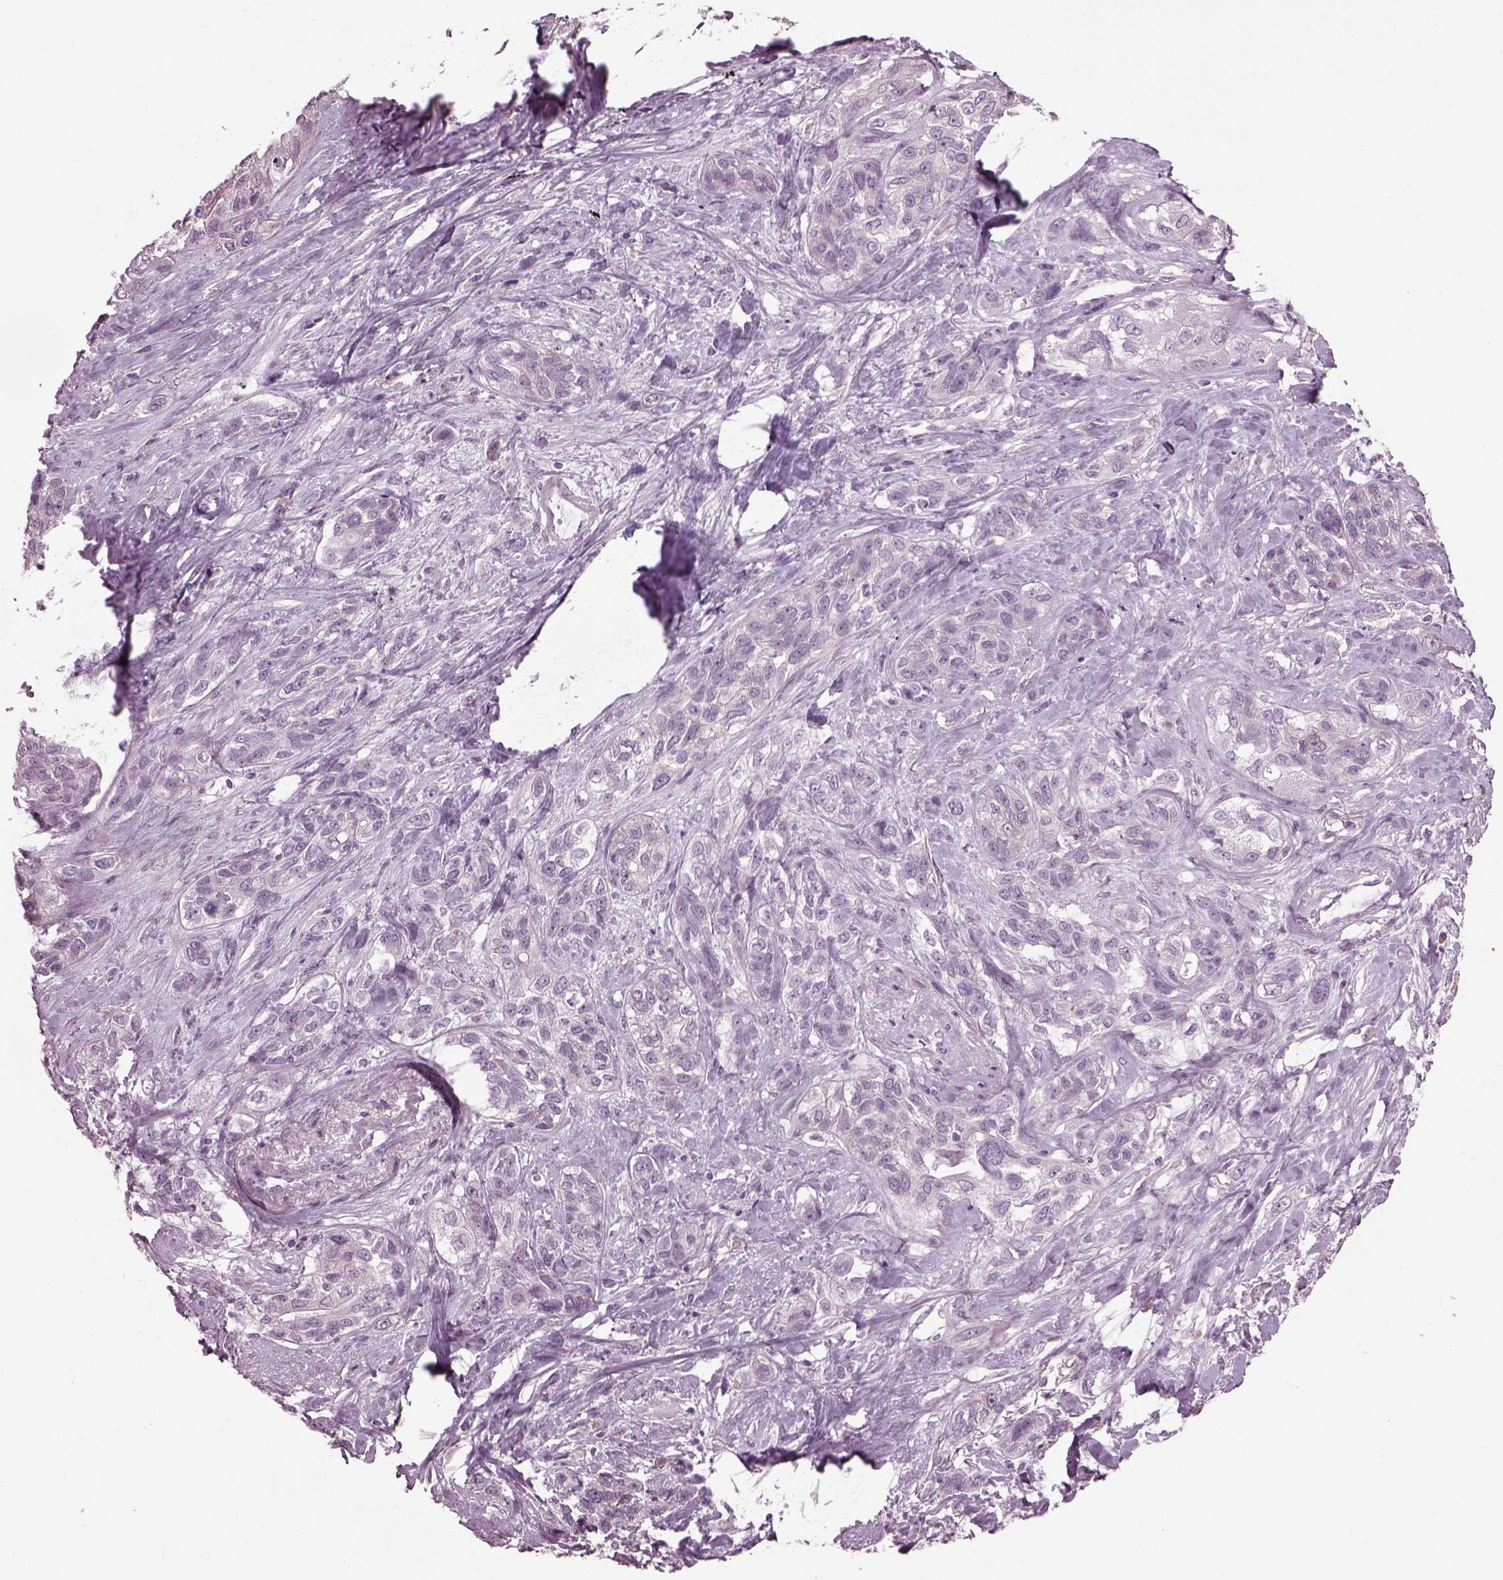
{"staining": {"intensity": "negative", "quantity": "none", "location": "none"}, "tissue": "lung cancer", "cell_type": "Tumor cells", "image_type": "cancer", "snomed": [{"axis": "morphology", "description": "Squamous cell carcinoma, NOS"}, {"axis": "topography", "description": "Lung"}], "caption": "Squamous cell carcinoma (lung) was stained to show a protein in brown. There is no significant positivity in tumor cells.", "gene": "CABP5", "patient": {"sex": "female", "age": 70}}